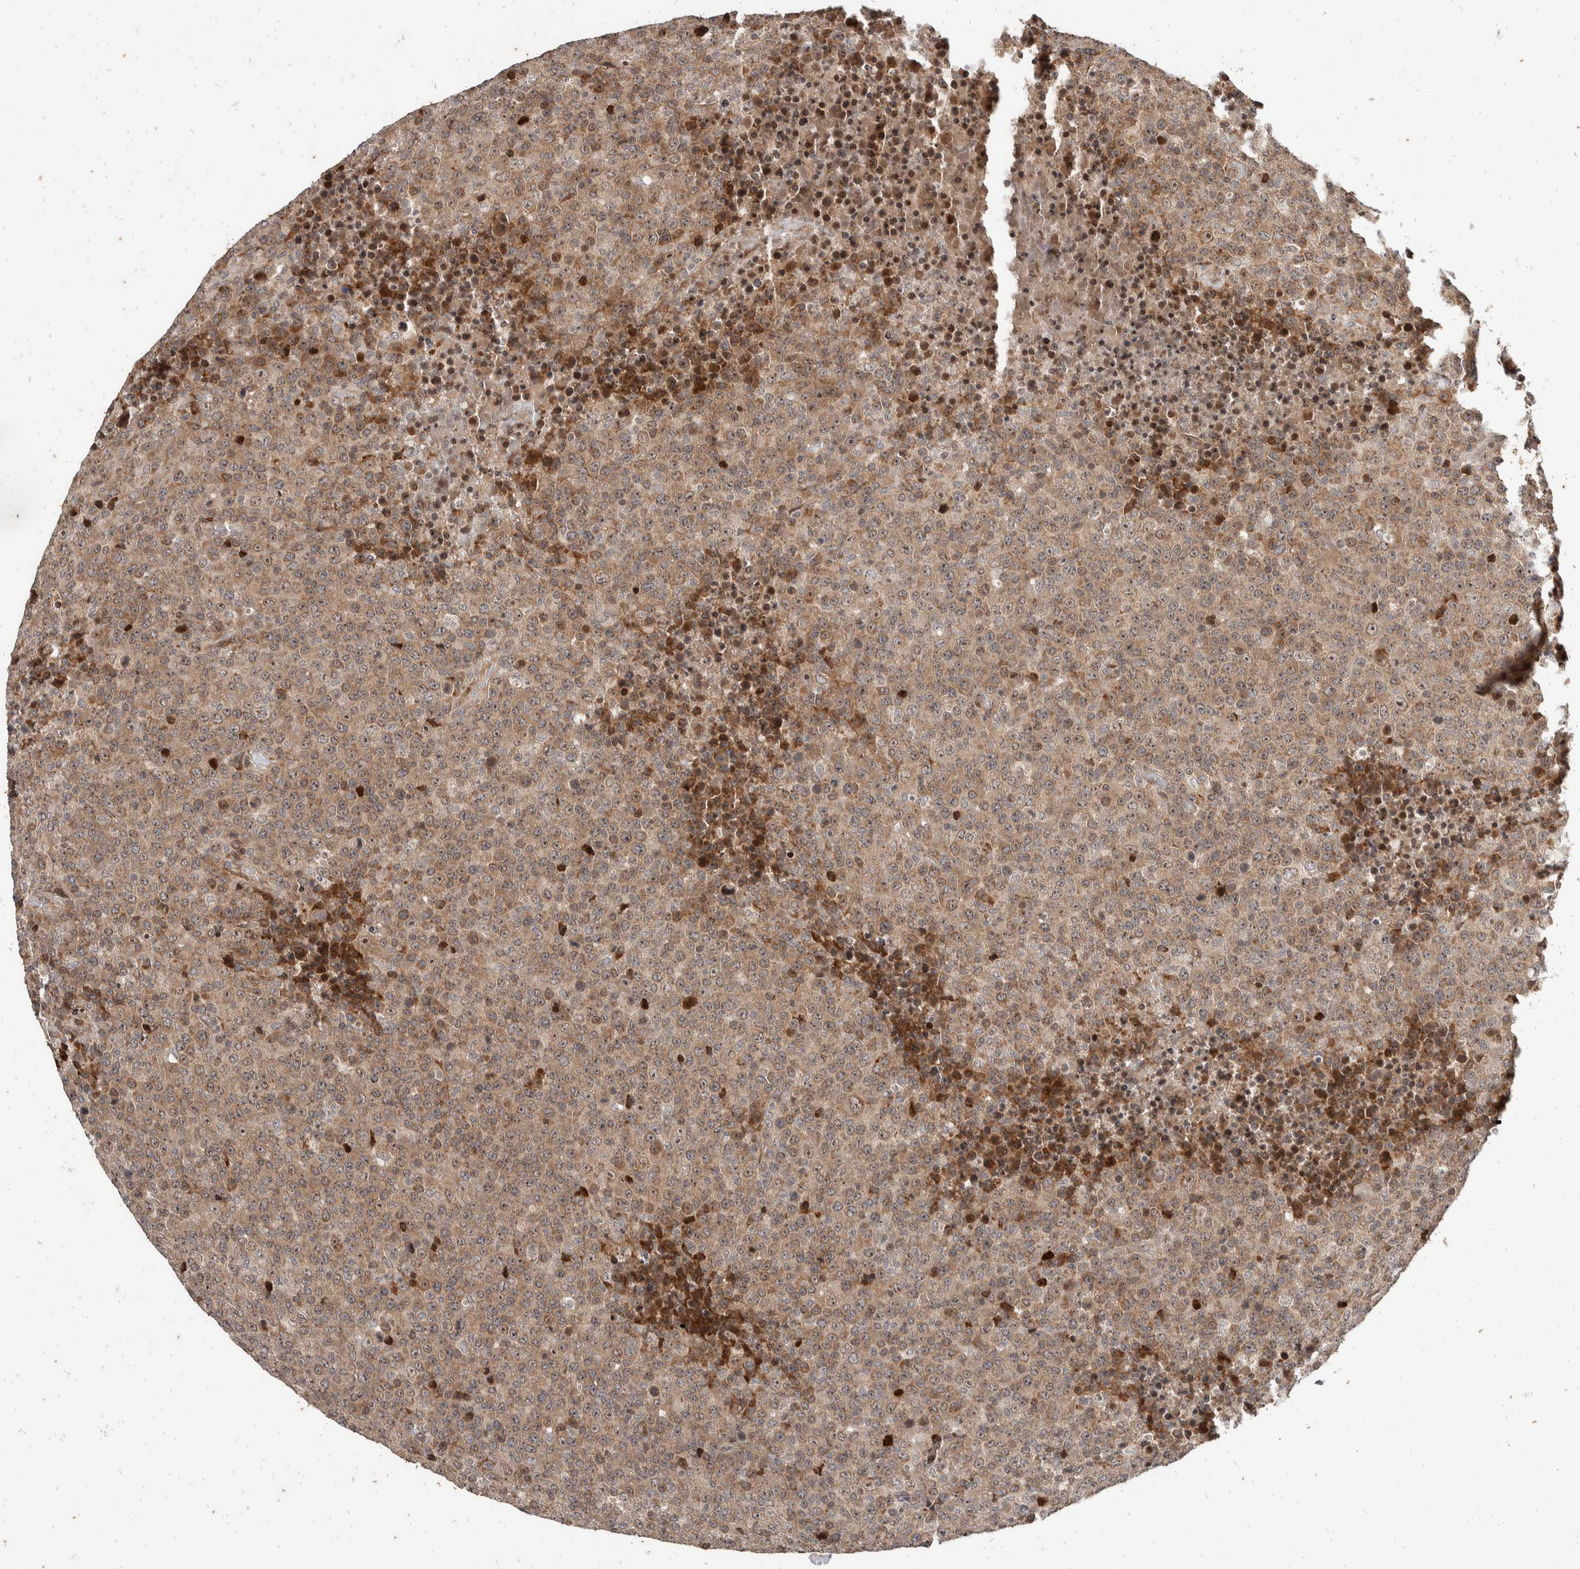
{"staining": {"intensity": "weak", "quantity": ">75%", "location": "cytoplasmic/membranous,nuclear"}, "tissue": "lymphoma", "cell_type": "Tumor cells", "image_type": "cancer", "snomed": [{"axis": "morphology", "description": "Malignant lymphoma, non-Hodgkin's type, High grade"}, {"axis": "topography", "description": "Lymph node"}], "caption": "DAB (3,3'-diaminobenzidine) immunohistochemical staining of high-grade malignant lymphoma, non-Hodgkin's type reveals weak cytoplasmic/membranous and nuclear protein staining in approximately >75% of tumor cells.", "gene": "ATXN7L1", "patient": {"sex": "male", "age": 13}}